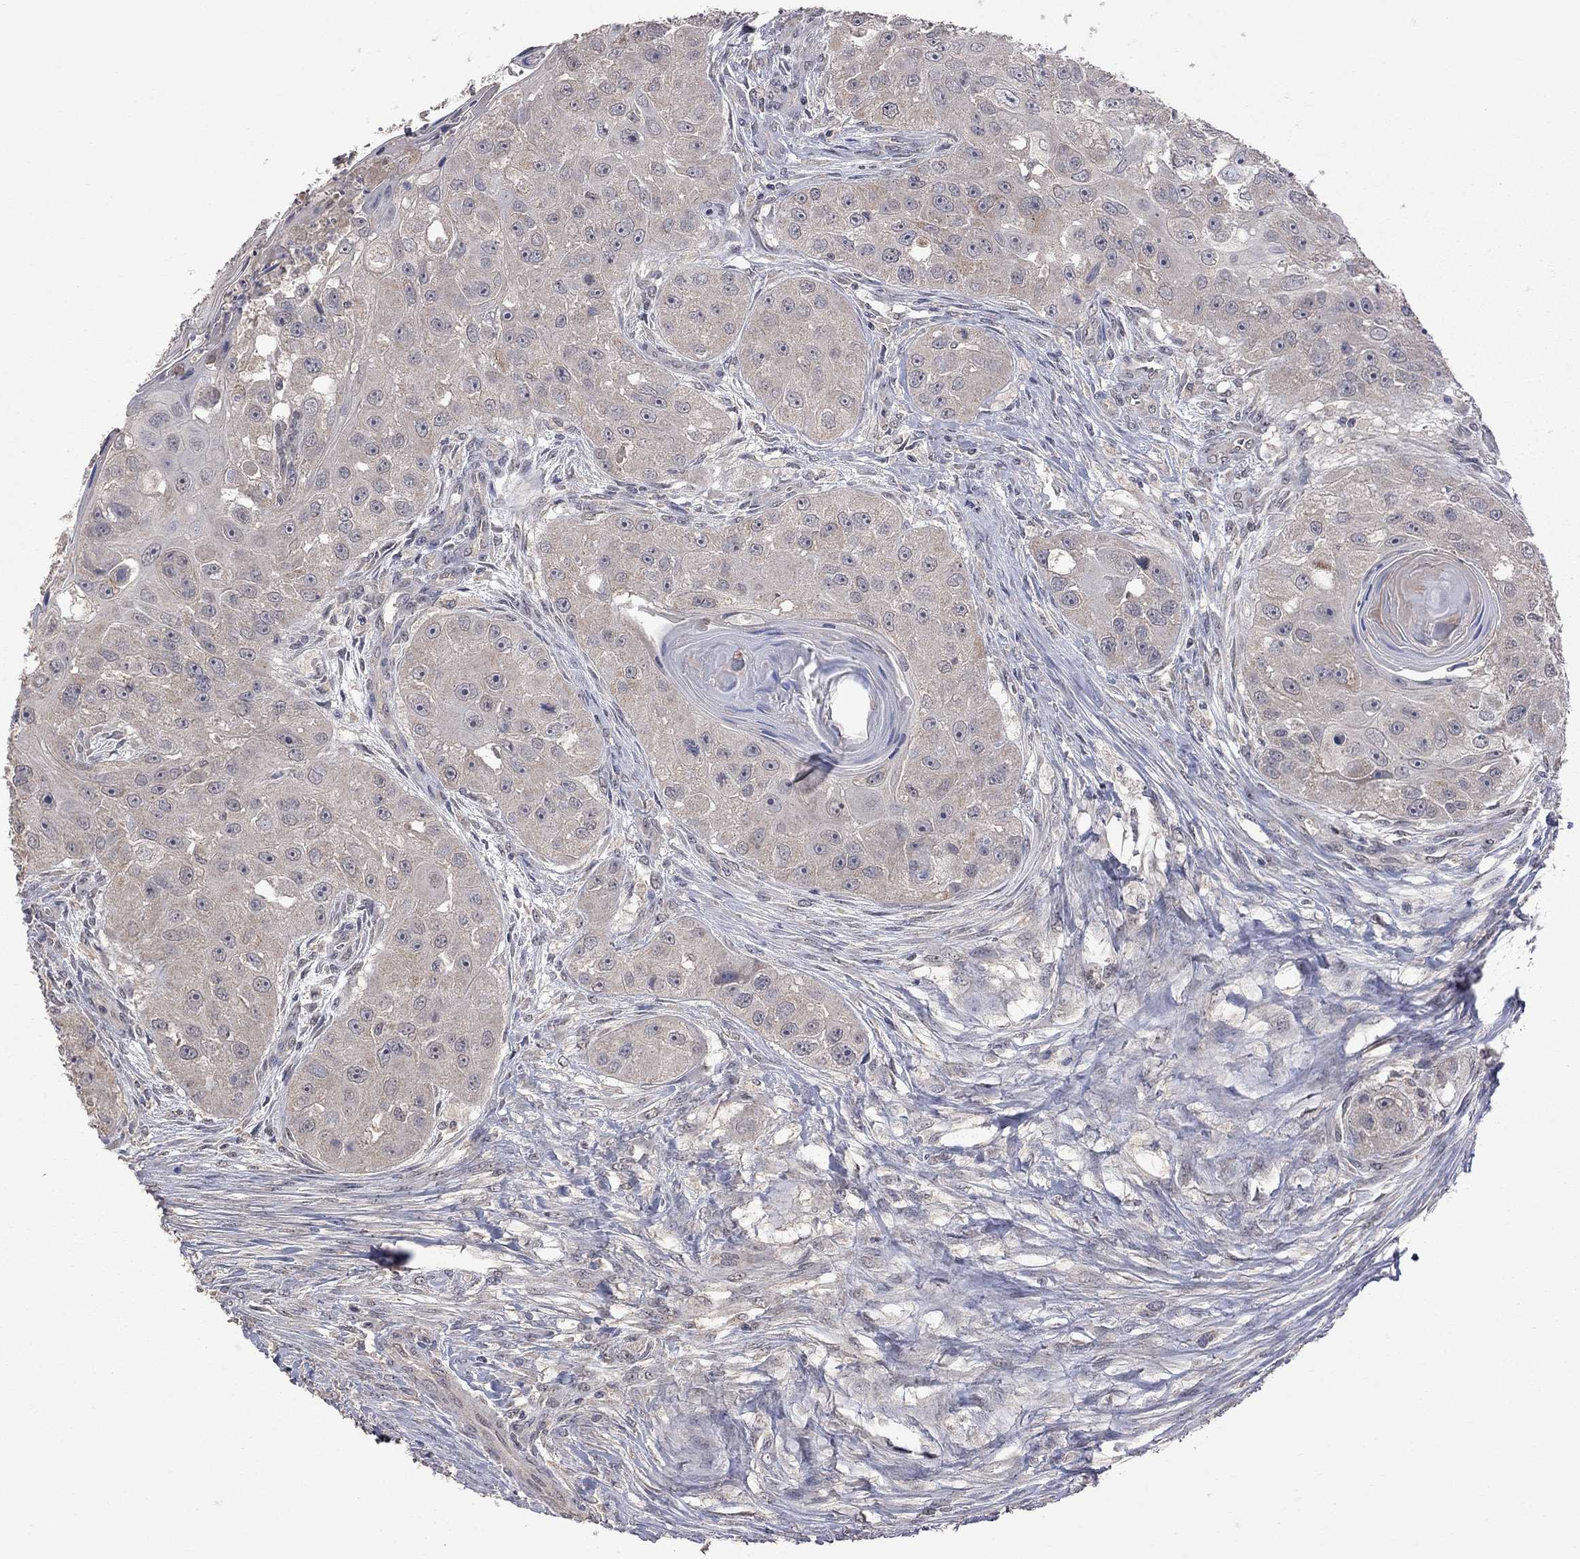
{"staining": {"intensity": "weak", "quantity": "<25%", "location": "cytoplasmic/membranous"}, "tissue": "head and neck cancer", "cell_type": "Tumor cells", "image_type": "cancer", "snomed": [{"axis": "morphology", "description": "Normal tissue, NOS"}, {"axis": "morphology", "description": "Squamous cell carcinoma, NOS"}, {"axis": "topography", "description": "Skeletal muscle"}, {"axis": "topography", "description": "Head-Neck"}], "caption": "A histopathology image of human head and neck squamous cell carcinoma is negative for staining in tumor cells.", "gene": "HTR6", "patient": {"sex": "male", "age": 51}}